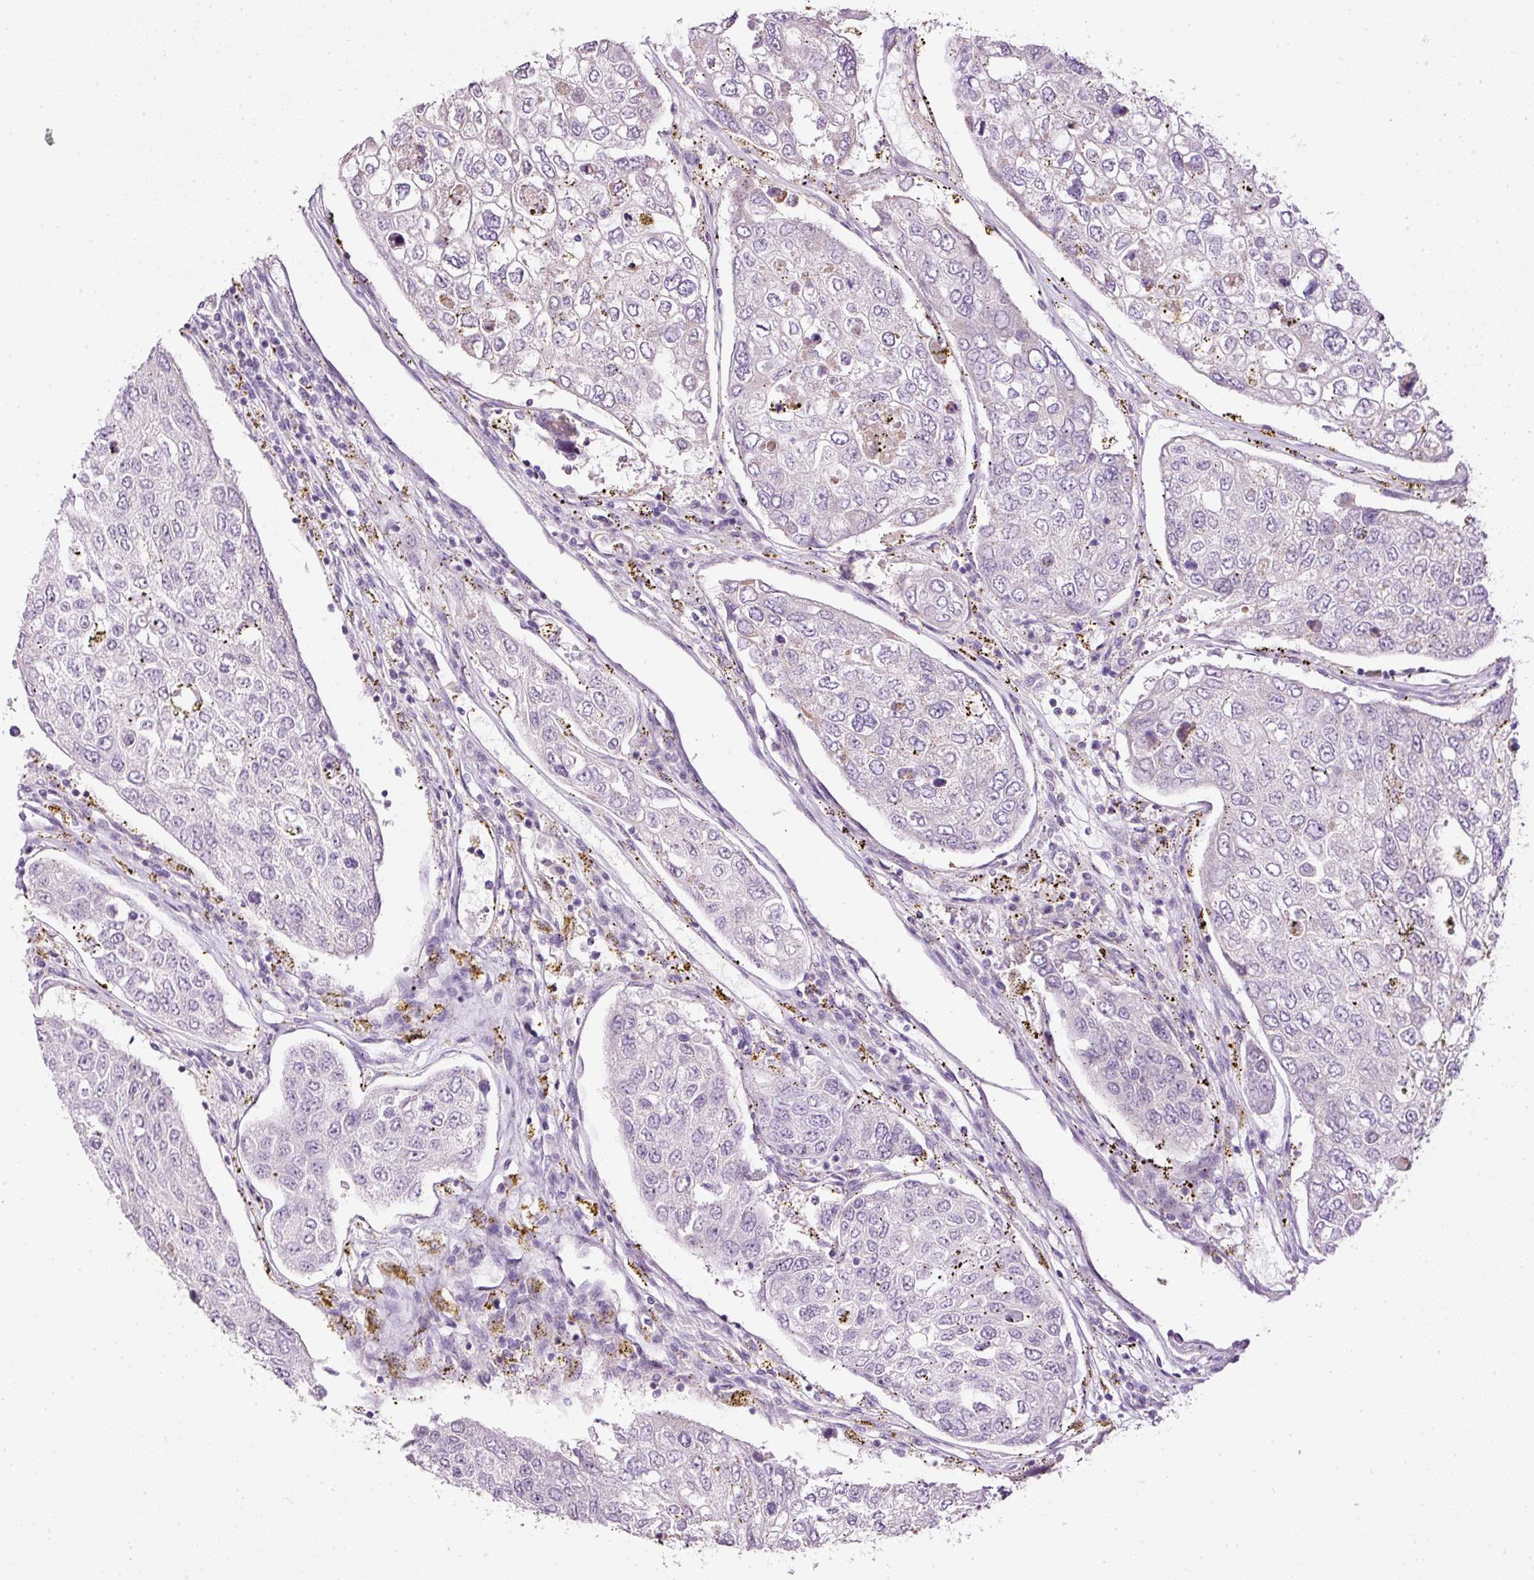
{"staining": {"intensity": "negative", "quantity": "none", "location": "none"}, "tissue": "urothelial cancer", "cell_type": "Tumor cells", "image_type": "cancer", "snomed": [{"axis": "morphology", "description": "Urothelial carcinoma, High grade"}, {"axis": "topography", "description": "Lymph node"}, {"axis": "topography", "description": "Urinary bladder"}], "caption": "Immunohistochemistry (IHC) histopathology image of human urothelial cancer stained for a protein (brown), which reveals no positivity in tumor cells.", "gene": "KPNA5", "patient": {"sex": "male", "age": 51}}